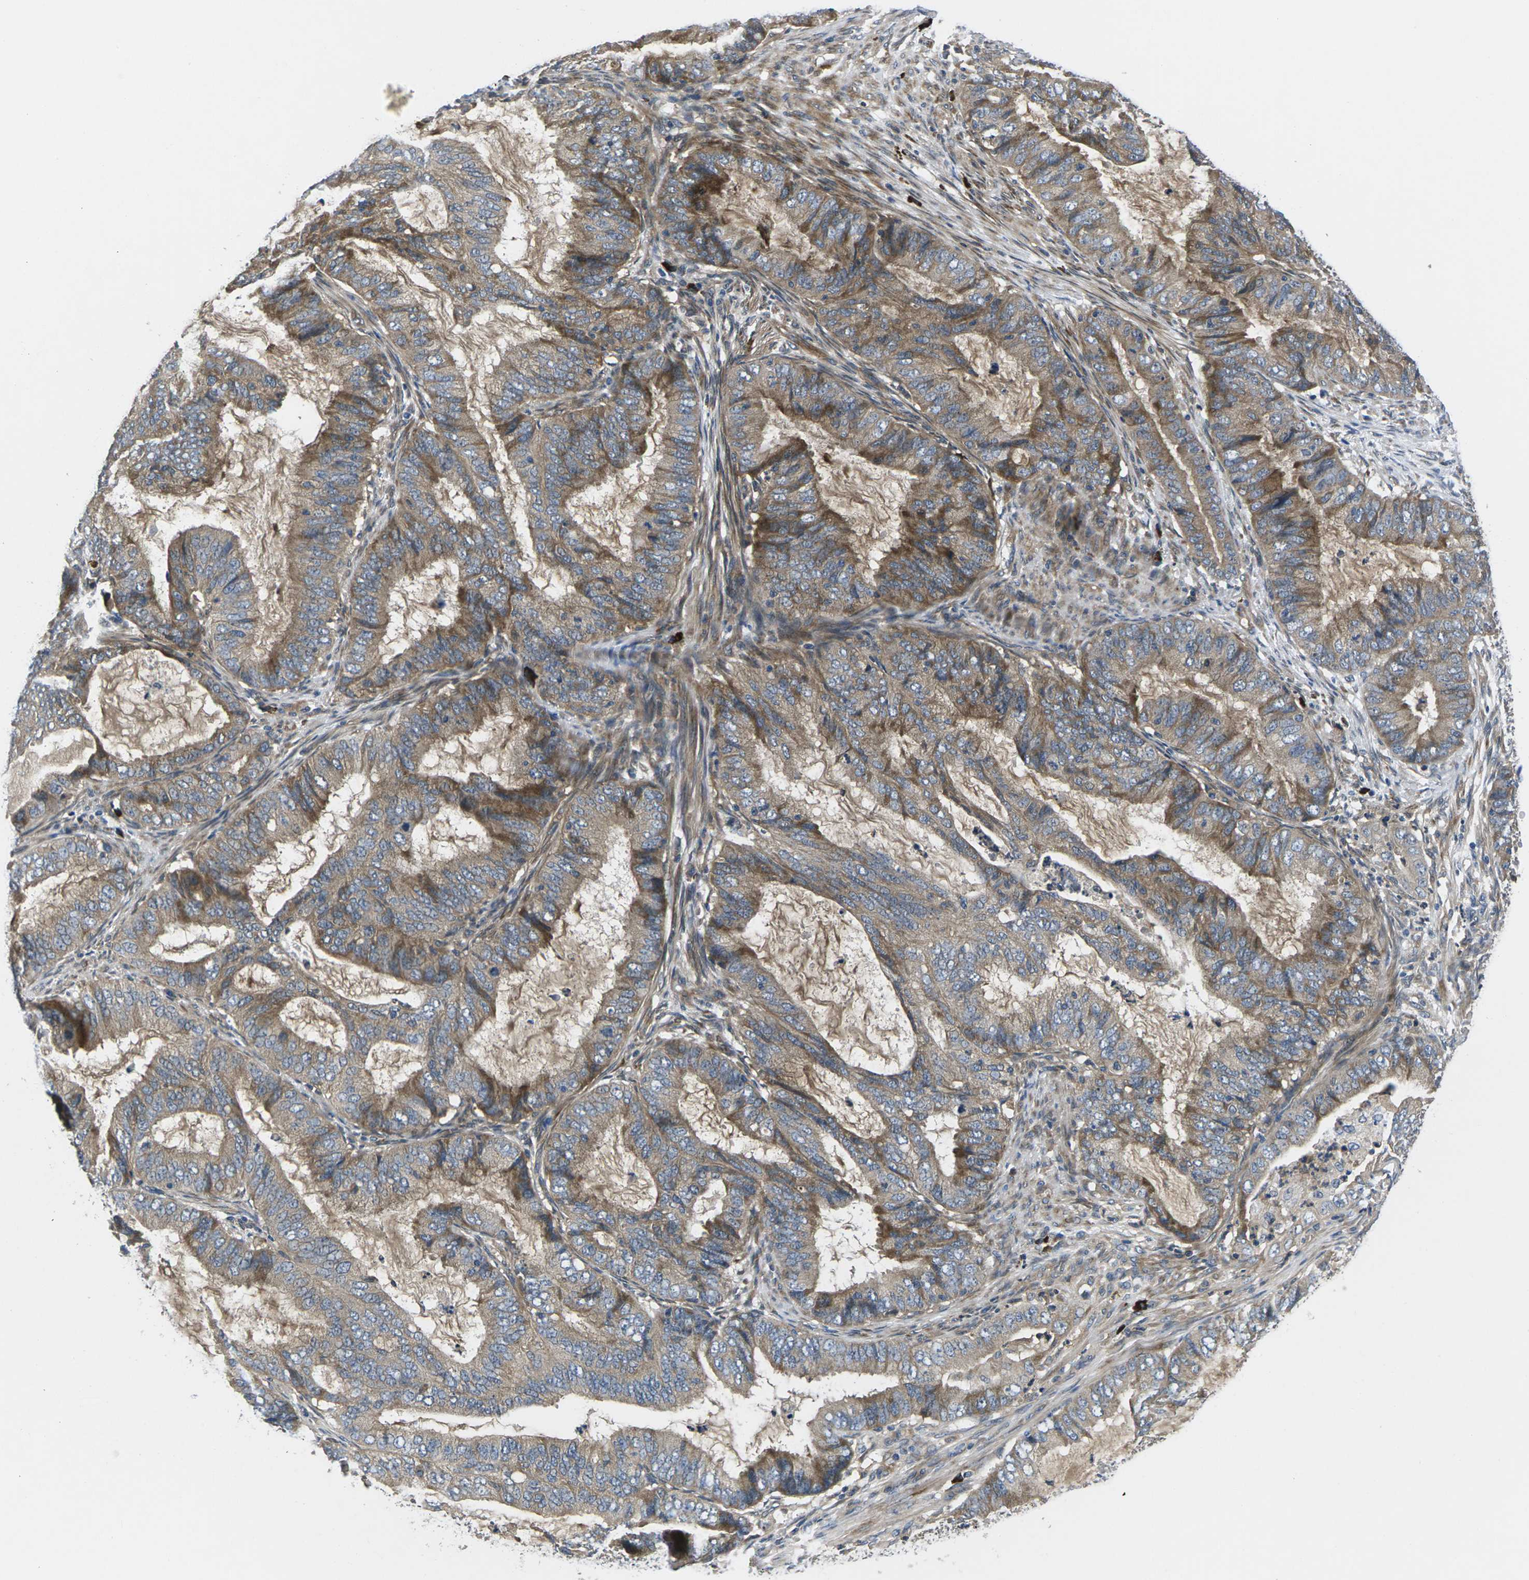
{"staining": {"intensity": "moderate", "quantity": ">75%", "location": "cytoplasmic/membranous"}, "tissue": "endometrial cancer", "cell_type": "Tumor cells", "image_type": "cancer", "snomed": [{"axis": "morphology", "description": "Adenocarcinoma, NOS"}, {"axis": "topography", "description": "Endometrium"}], "caption": "Immunohistochemistry micrograph of endometrial adenocarcinoma stained for a protein (brown), which reveals medium levels of moderate cytoplasmic/membranous staining in approximately >75% of tumor cells.", "gene": "PLCE1", "patient": {"sex": "female", "age": 70}}